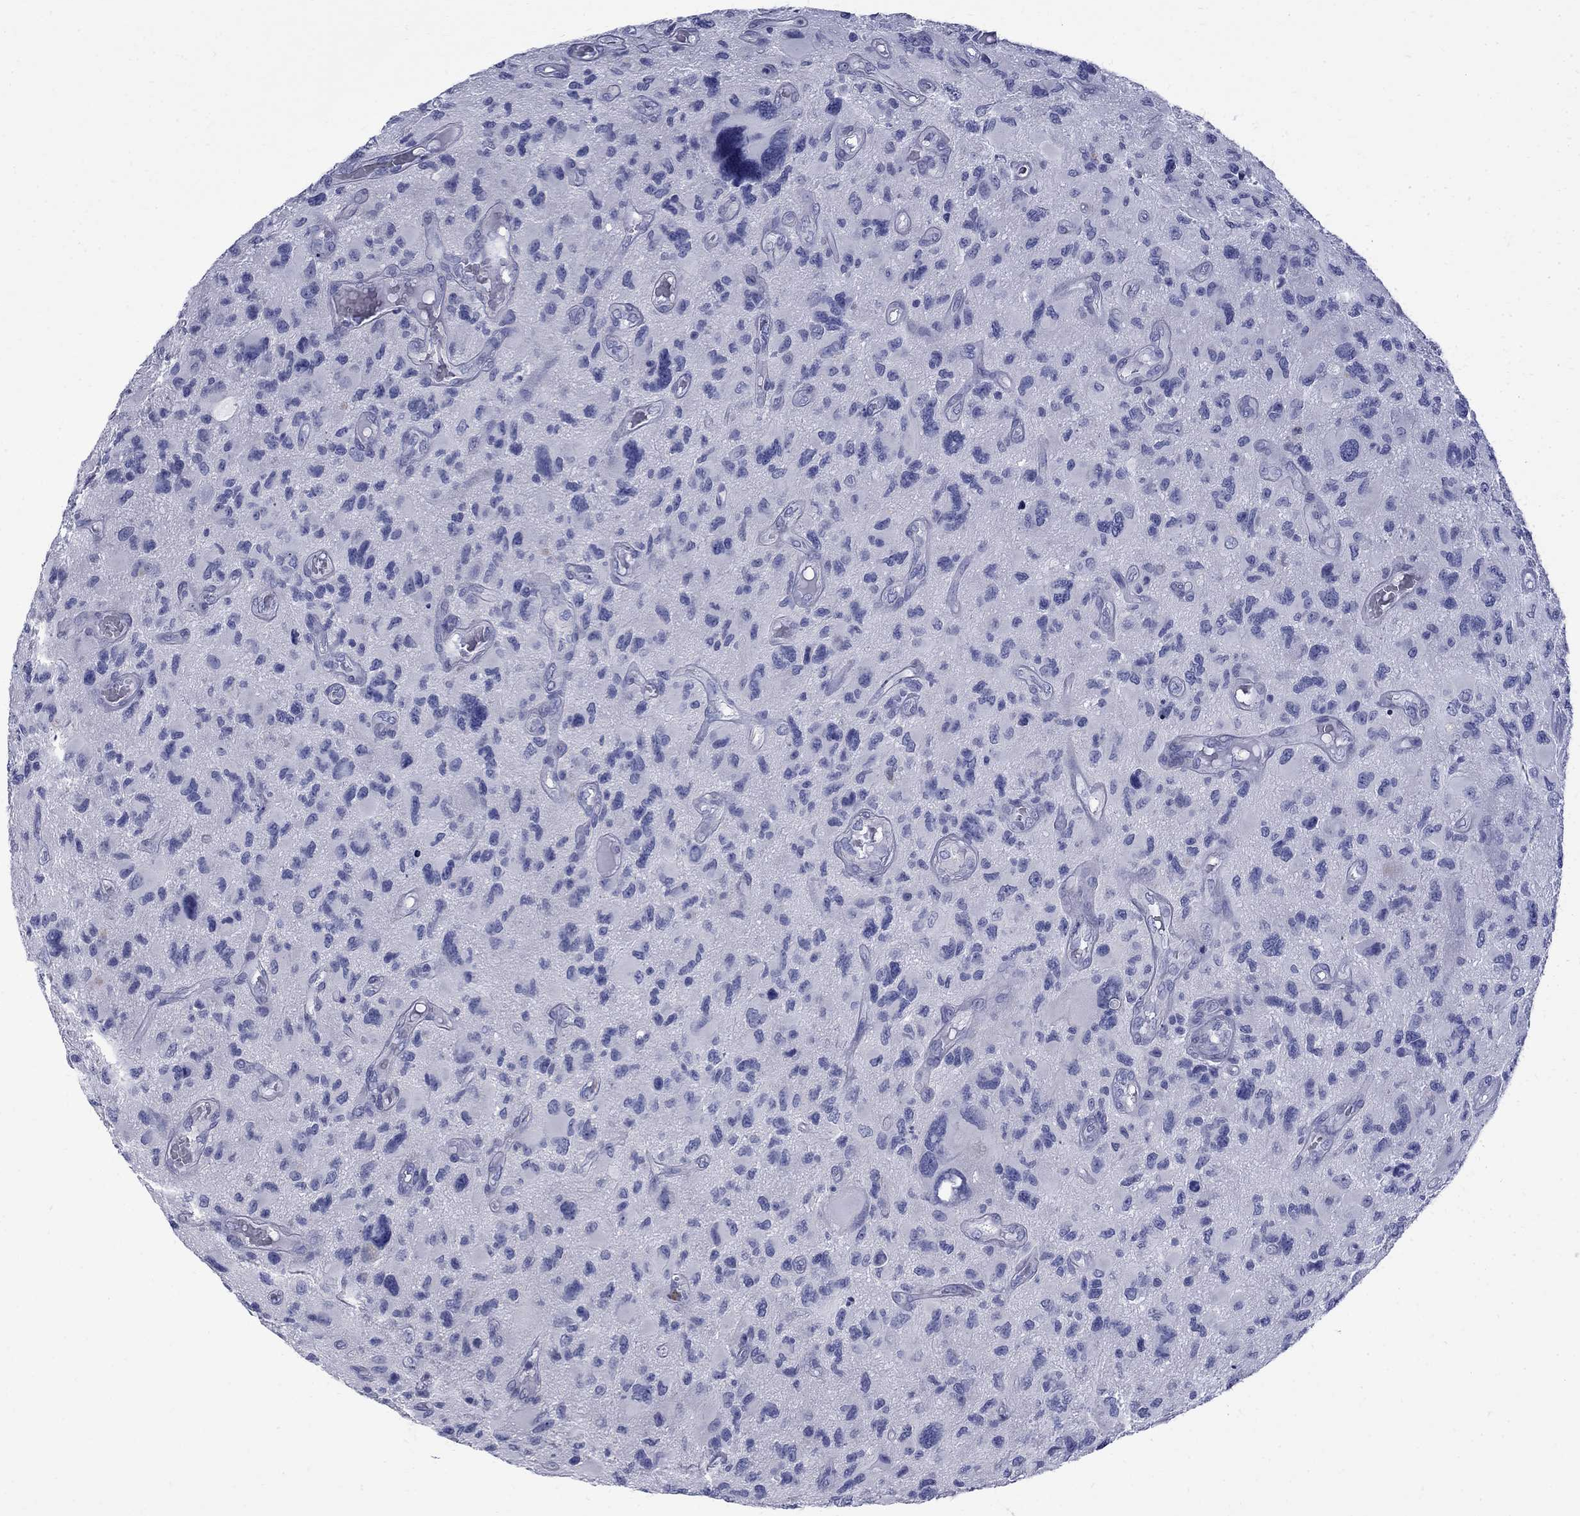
{"staining": {"intensity": "negative", "quantity": "none", "location": "none"}, "tissue": "glioma", "cell_type": "Tumor cells", "image_type": "cancer", "snomed": [{"axis": "morphology", "description": "Glioma, malignant, NOS"}, {"axis": "morphology", "description": "Glioma, malignant, High grade"}, {"axis": "topography", "description": "Brain"}], "caption": "Glioma stained for a protein using IHC displays no positivity tumor cells.", "gene": "SERPINB2", "patient": {"sex": "female", "age": 71}}